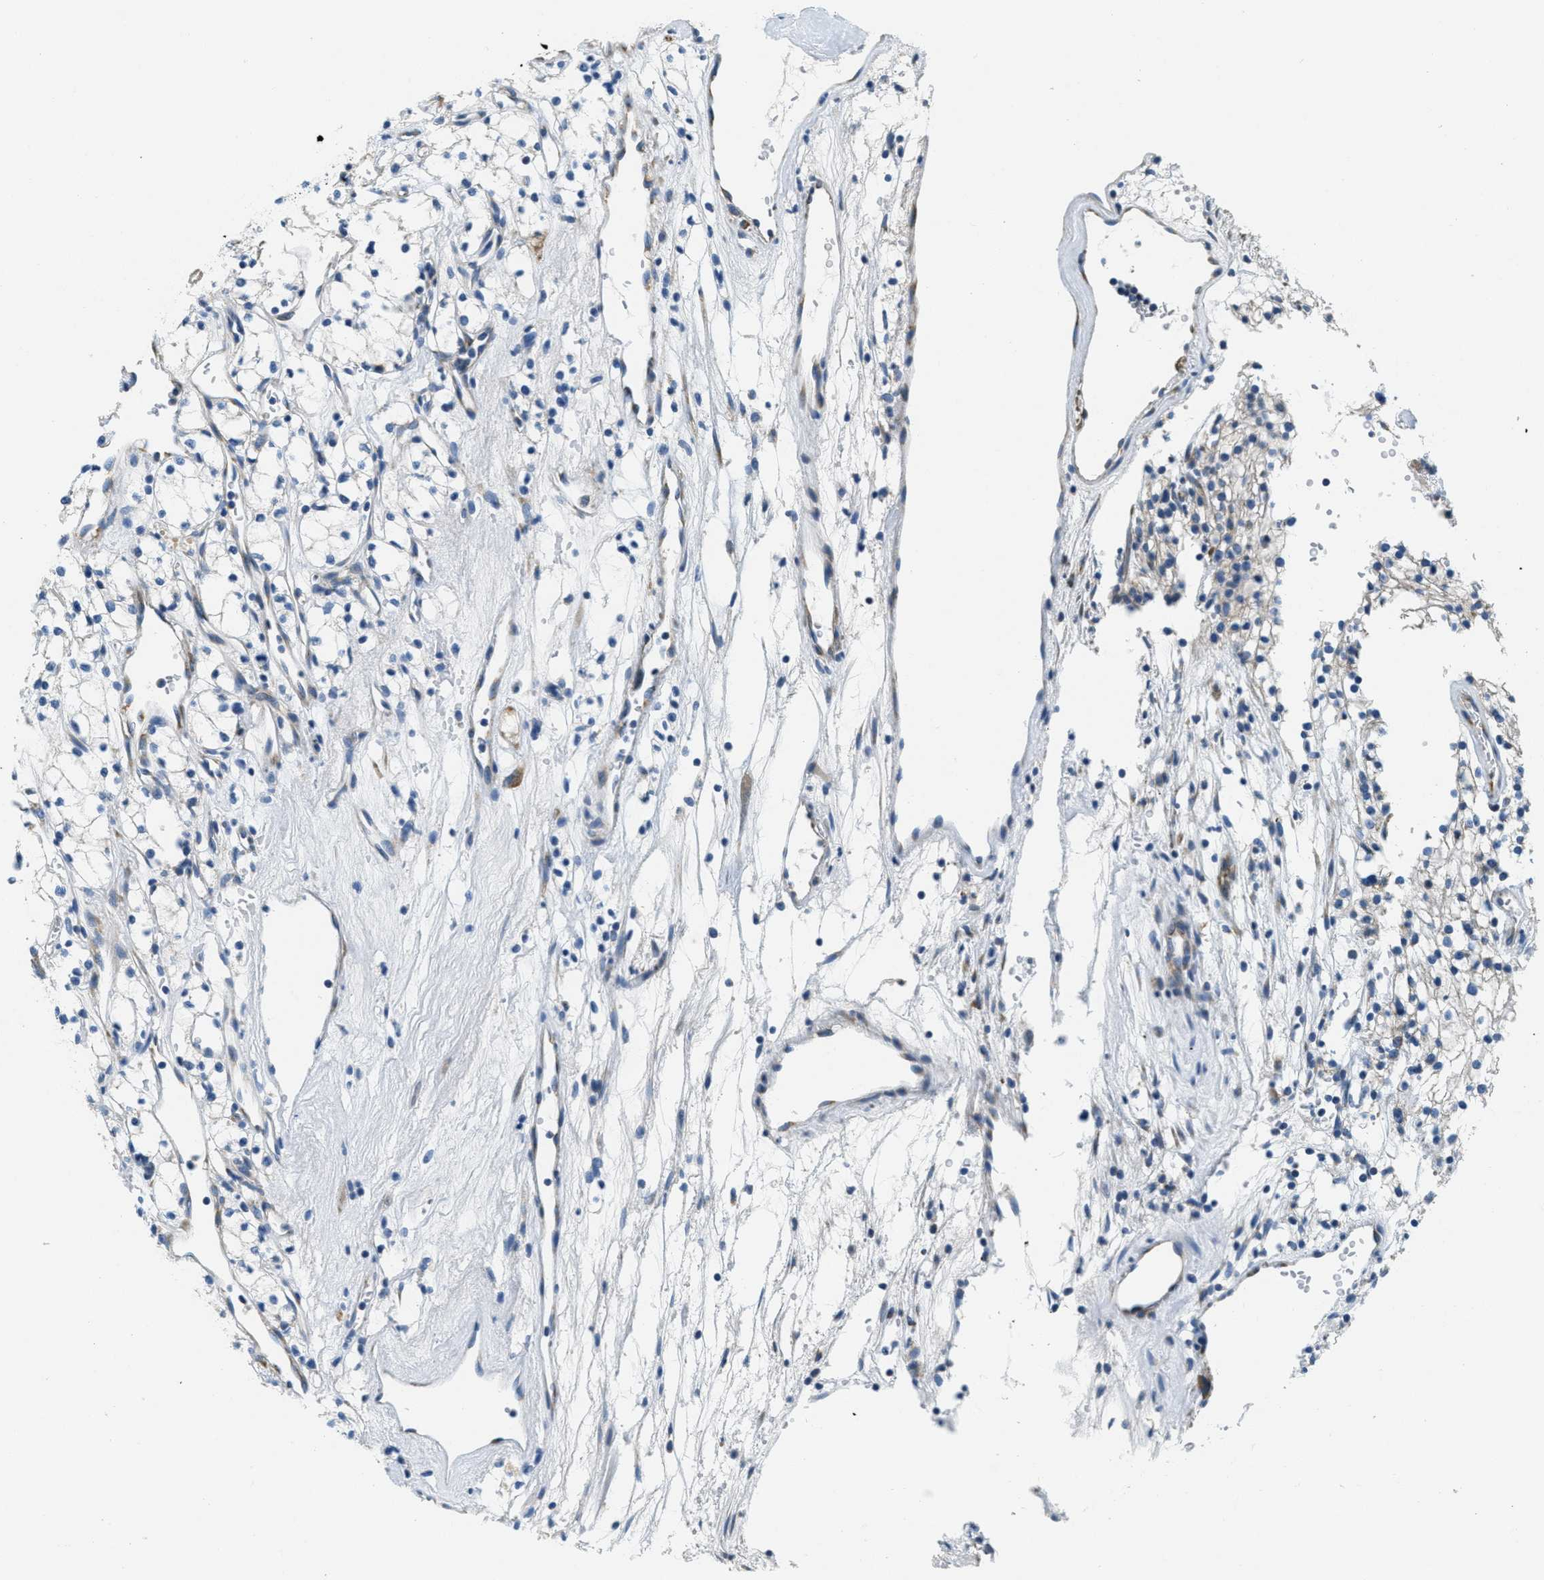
{"staining": {"intensity": "negative", "quantity": "none", "location": "none"}, "tissue": "renal cancer", "cell_type": "Tumor cells", "image_type": "cancer", "snomed": [{"axis": "morphology", "description": "Adenocarcinoma, NOS"}, {"axis": "topography", "description": "Kidney"}], "caption": "High power microscopy histopathology image of an immunohistochemistry photomicrograph of renal cancer, revealing no significant expression in tumor cells.", "gene": "CA4", "patient": {"sex": "male", "age": 59}}